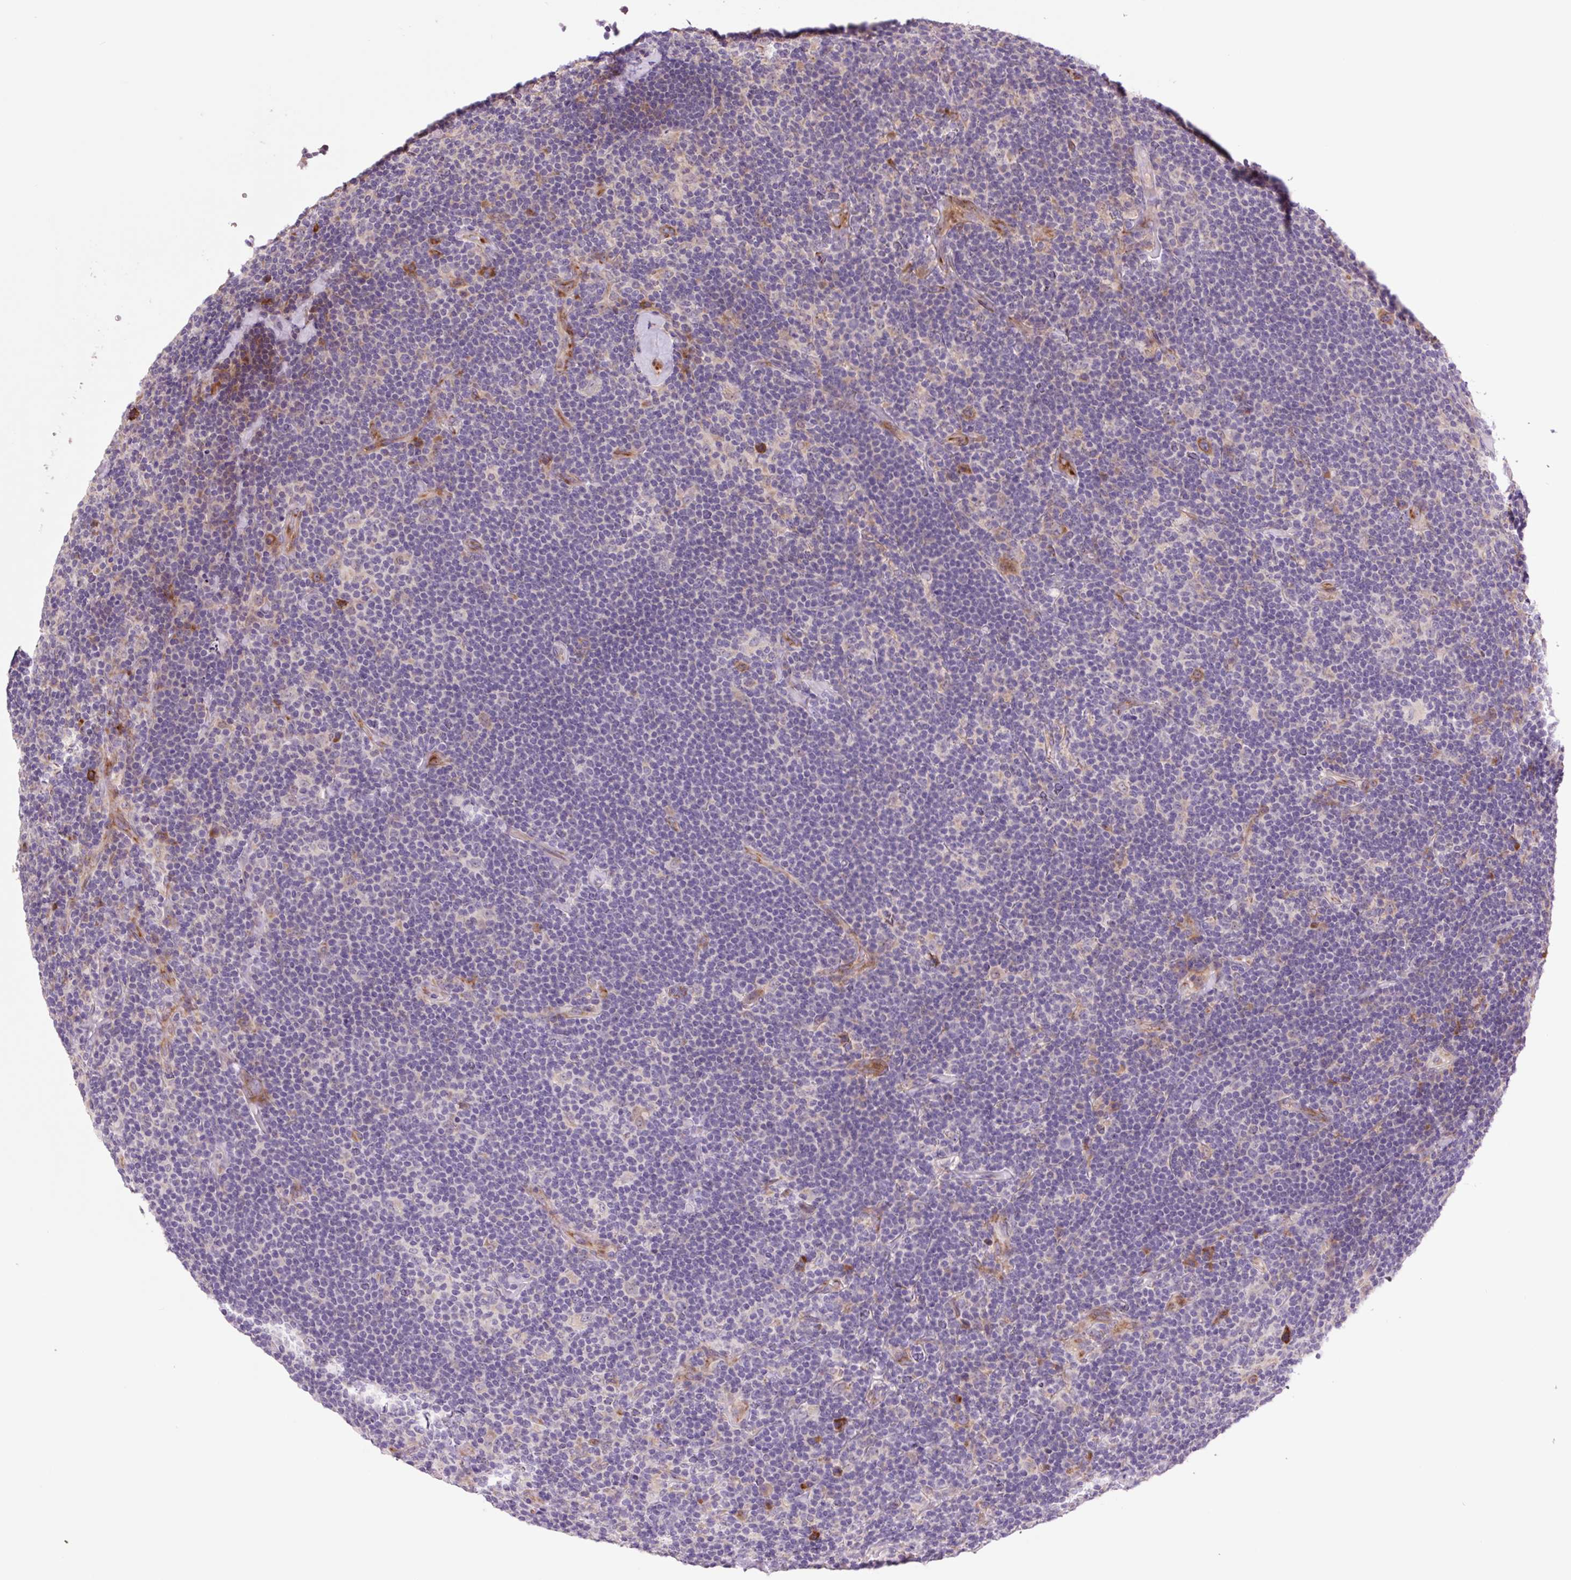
{"staining": {"intensity": "moderate", "quantity": "25%-75%", "location": "cytoplasmic/membranous"}, "tissue": "lymphoma", "cell_type": "Tumor cells", "image_type": "cancer", "snomed": [{"axis": "morphology", "description": "Hodgkin's disease, NOS"}, {"axis": "topography", "description": "Lymph node"}], "caption": "Tumor cells exhibit medium levels of moderate cytoplasmic/membranous positivity in approximately 25%-75% of cells in lymphoma. (IHC, brightfield microscopy, high magnification).", "gene": "PLA2G4A", "patient": {"sex": "female", "age": 57}}